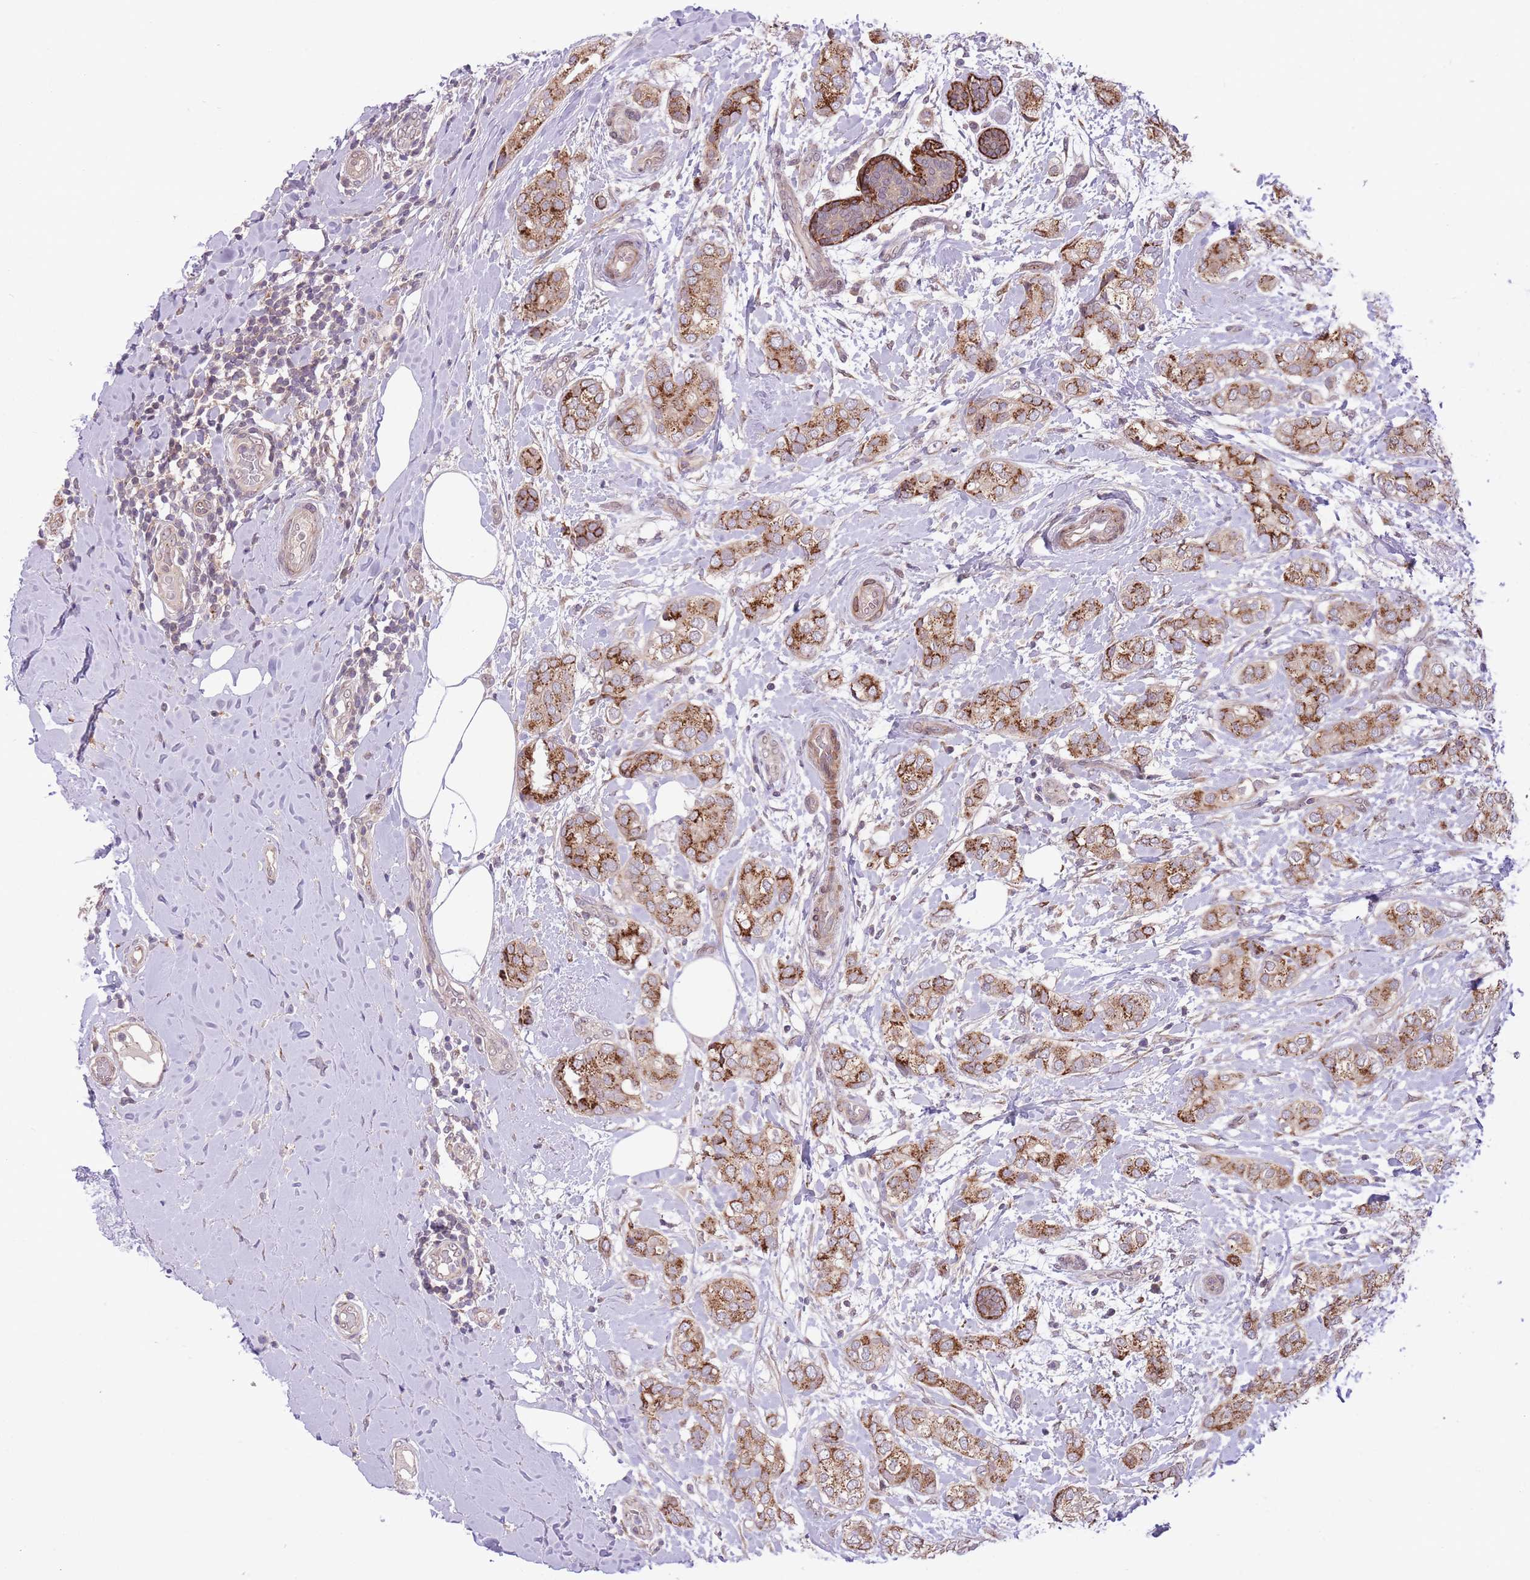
{"staining": {"intensity": "moderate", "quantity": ">75%", "location": "cytoplasmic/membranous"}, "tissue": "breast cancer", "cell_type": "Tumor cells", "image_type": "cancer", "snomed": [{"axis": "morphology", "description": "Duct carcinoma"}, {"axis": "topography", "description": "Breast"}], "caption": "Breast invasive ductal carcinoma stained with a brown dye demonstrates moderate cytoplasmic/membranous positive expression in approximately >75% of tumor cells.", "gene": "ZBED5", "patient": {"sex": "female", "age": 73}}